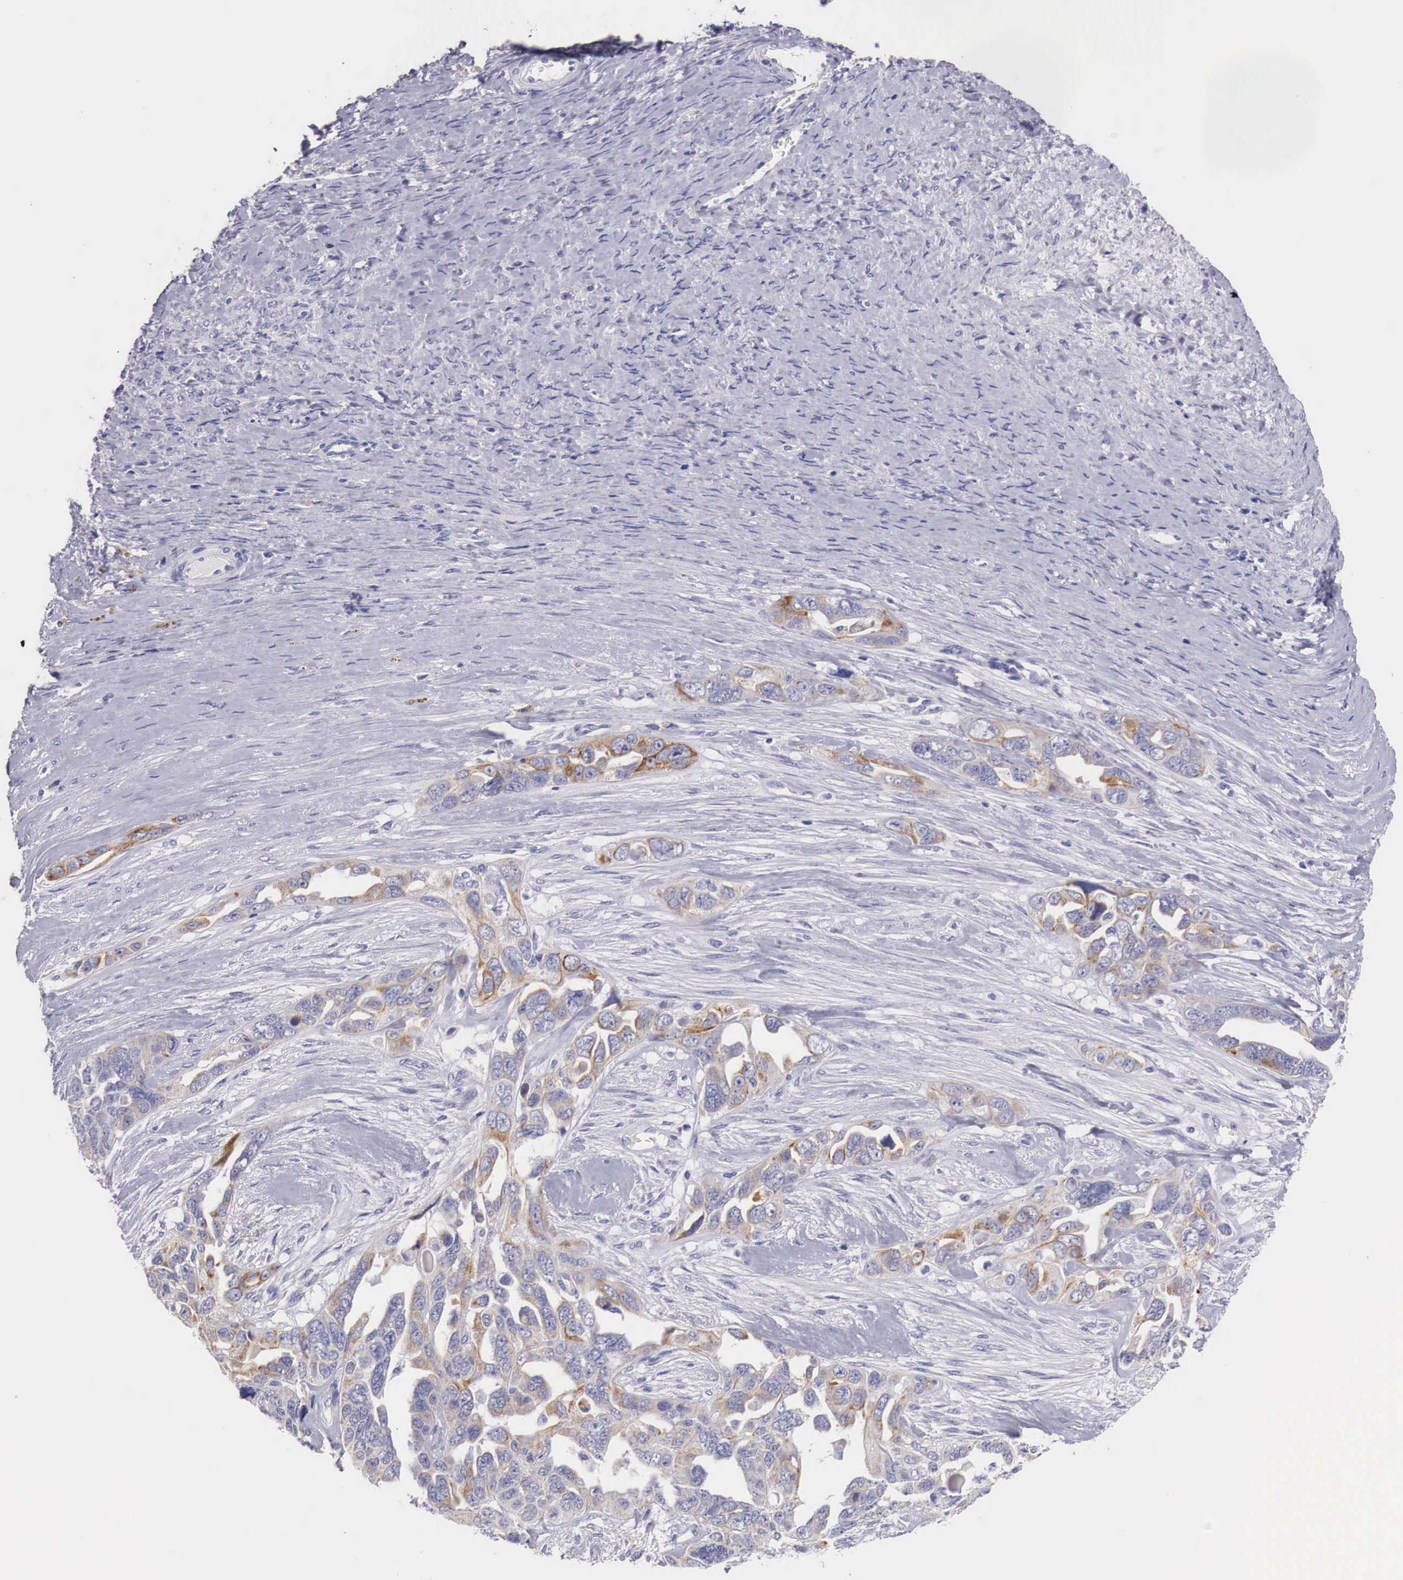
{"staining": {"intensity": "weak", "quantity": "25%-75%", "location": "cytoplasmic/membranous"}, "tissue": "ovarian cancer", "cell_type": "Tumor cells", "image_type": "cancer", "snomed": [{"axis": "morphology", "description": "Cystadenocarcinoma, serous, NOS"}, {"axis": "topography", "description": "Ovary"}], "caption": "Brown immunohistochemical staining in human ovarian serous cystadenocarcinoma displays weak cytoplasmic/membranous expression in approximately 25%-75% of tumor cells.", "gene": "NREP", "patient": {"sex": "female", "age": 63}}